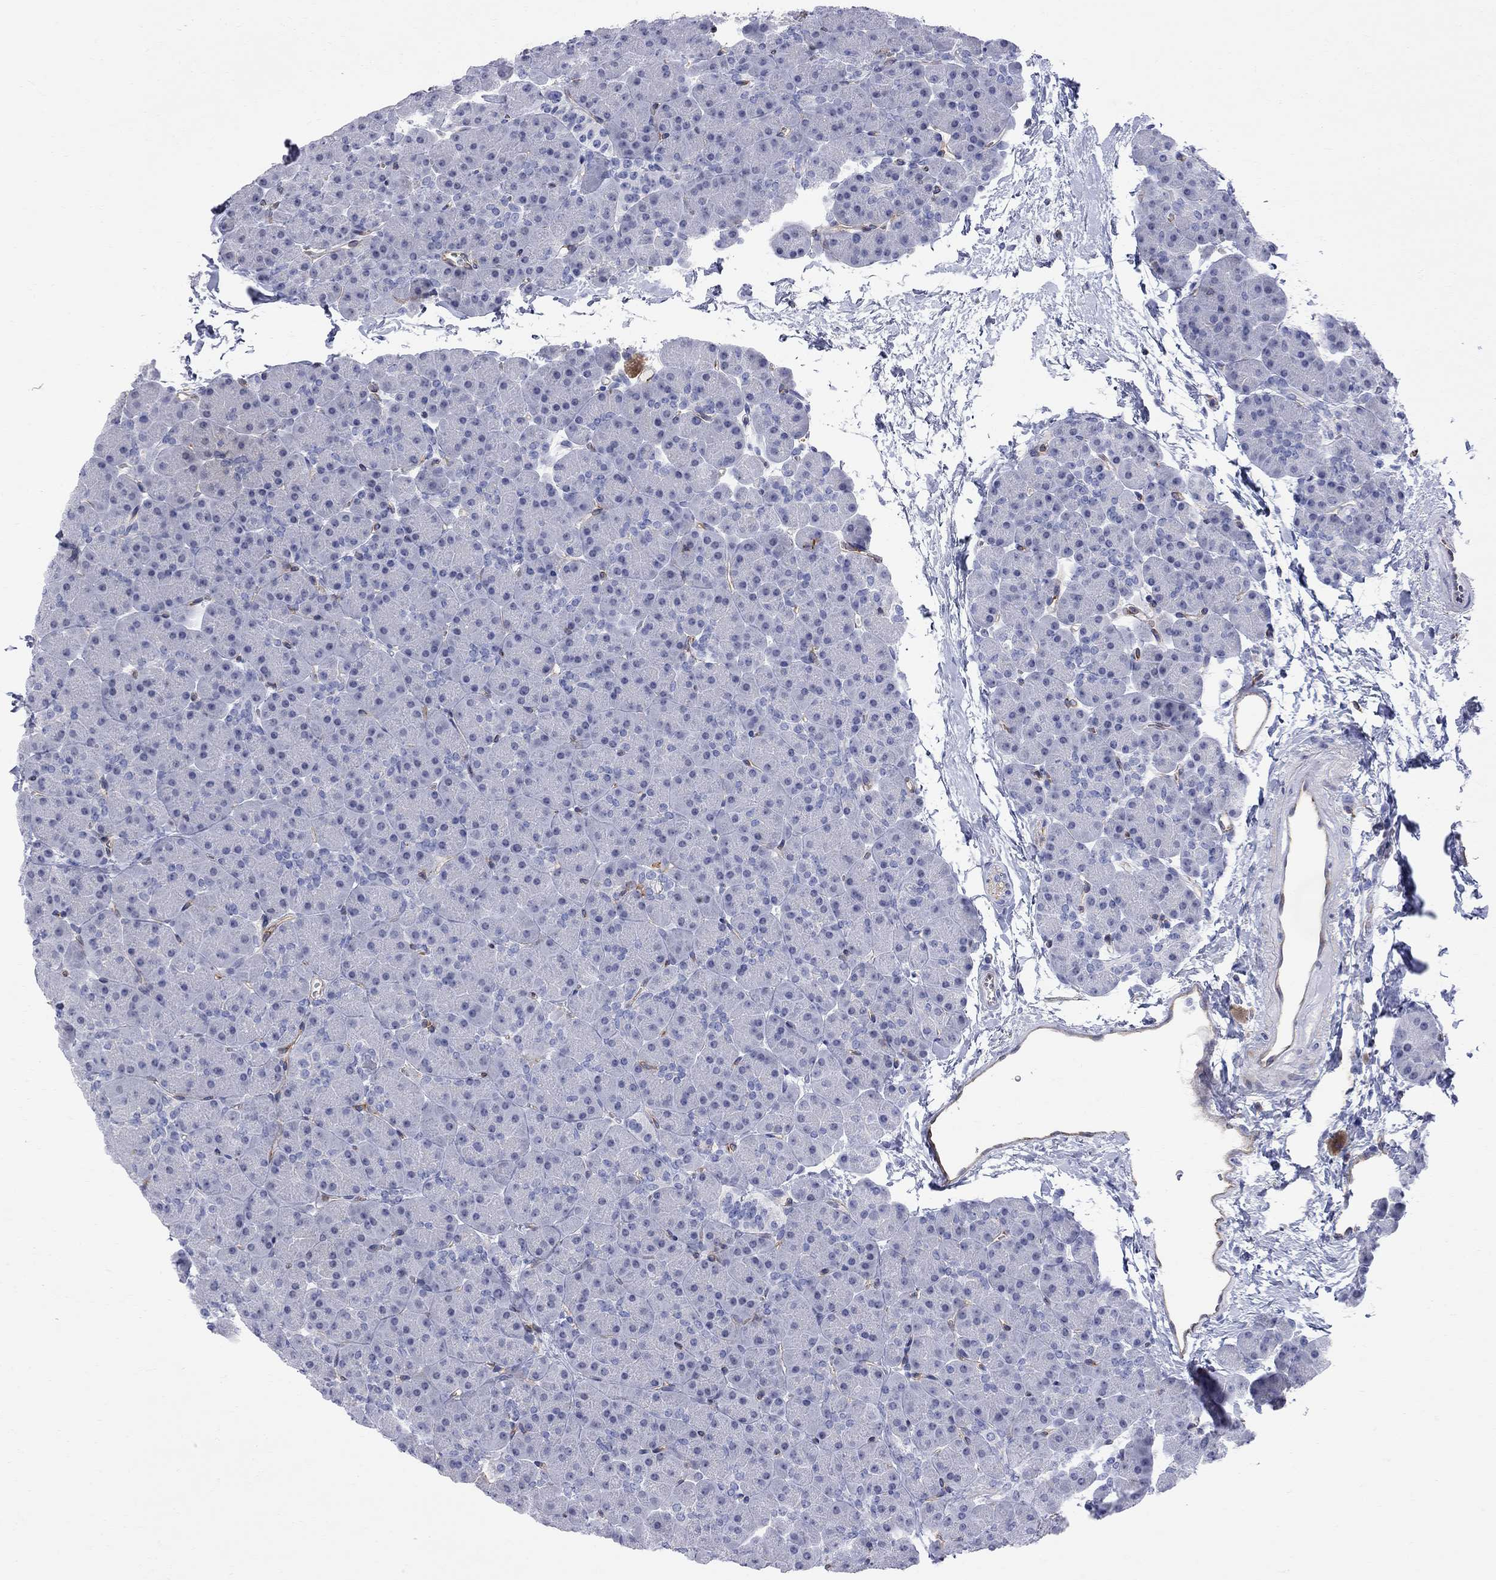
{"staining": {"intensity": "negative", "quantity": "none", "location": "none"}, "tissue": "pancreas", "cell_type": "Exocrine glandular cells", "image_type": "normal", "snomed": [{"axis": "morphology", "description": "Normal tissue, NOS"}, {"axis": "topography", "description": "Pancreas"}], "caption": "Immunohistochemical staining of unremarkable human pancreas displays no significant staining in exocrine glandular cells. (DAB IHC, high magnification).", "gene": "ABI3", "patient": {"sex": "female", "age": 44}}